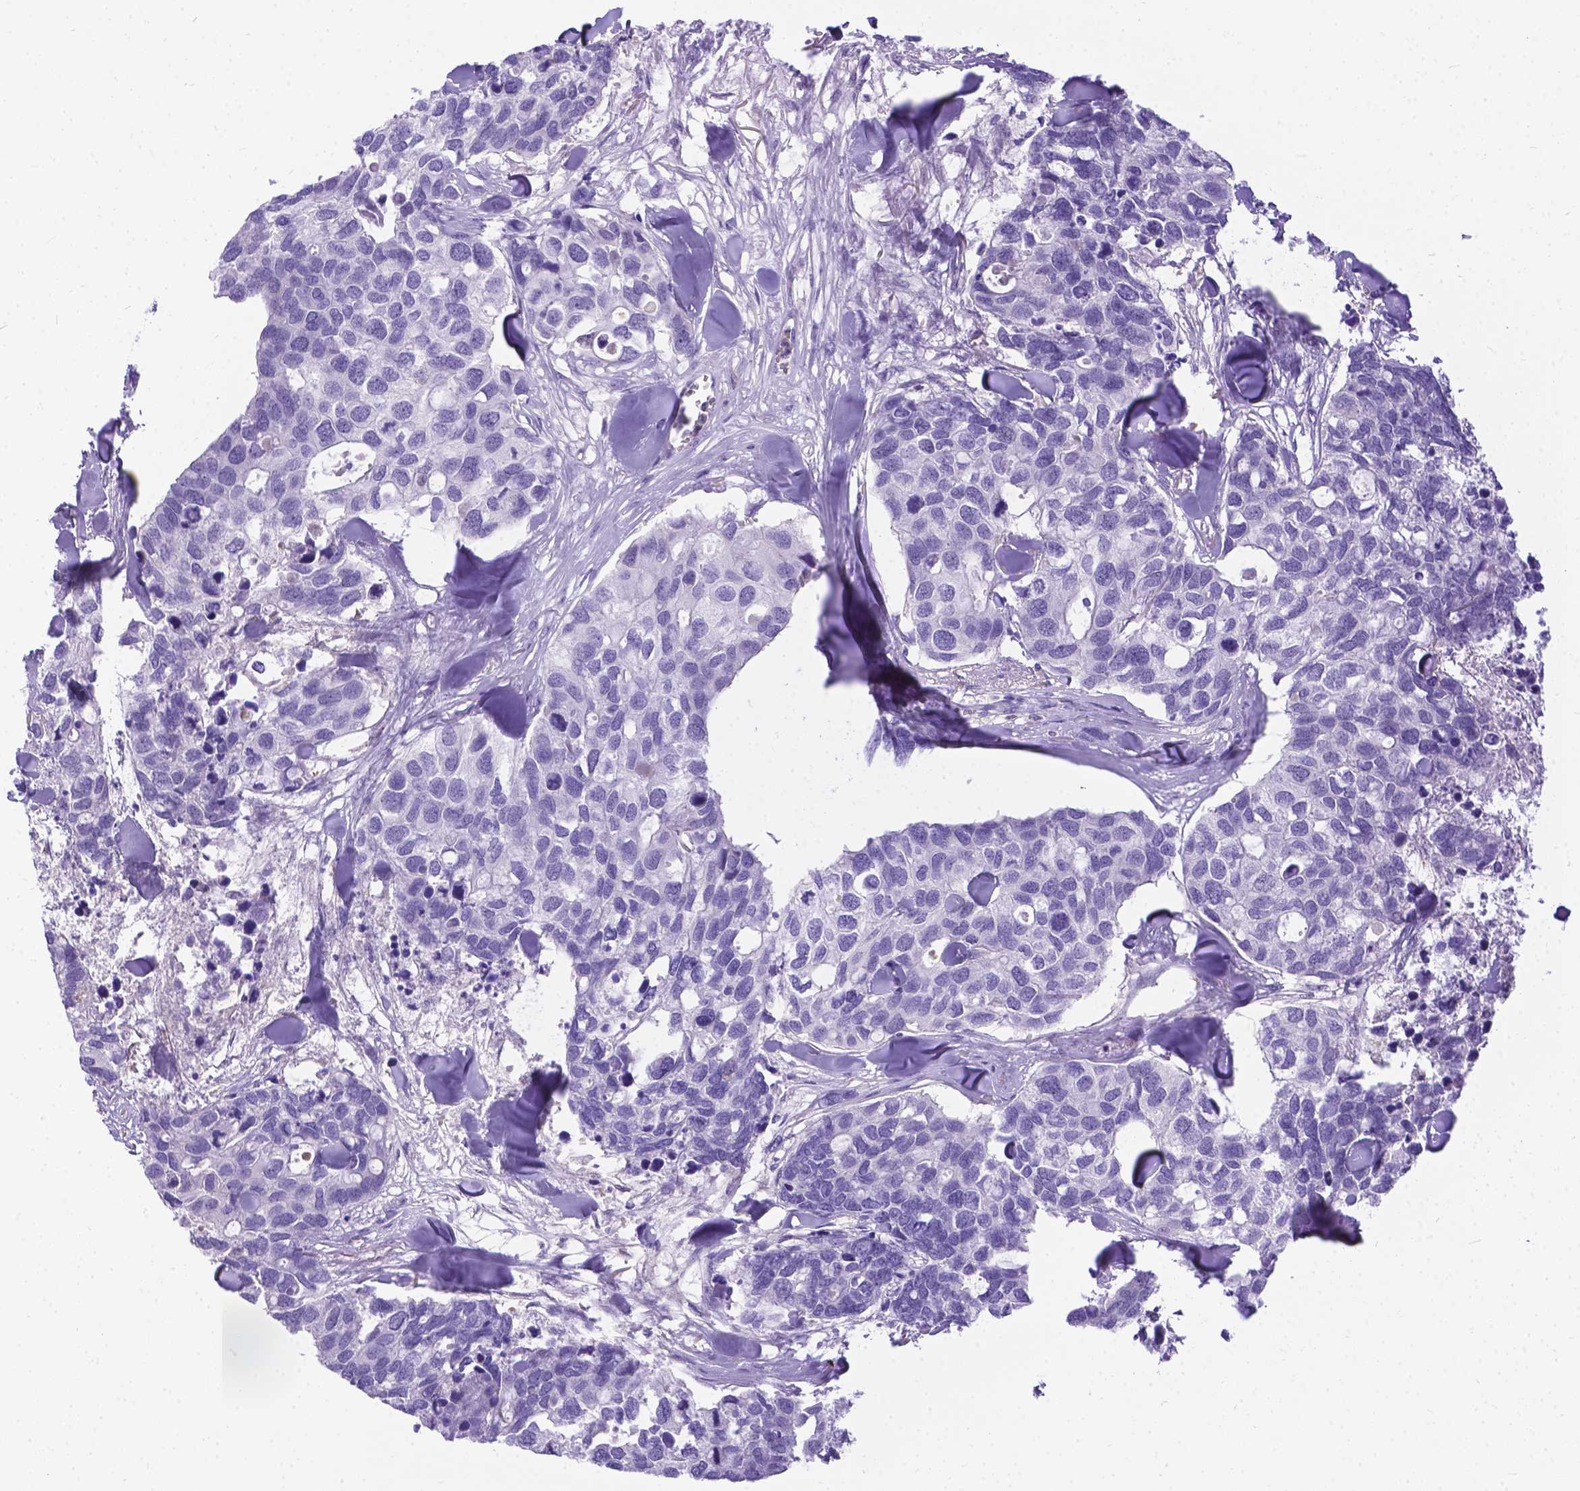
{"staining": {"intensity": "negative", "quantity": "none", "location": "none"}, "tissue": "breast cancer", "cell_type": "Tumor cells", "image_type": "cancer", "snomed": [{"axis": "morphology", "description": "Duct carcinoma"}, {"axis": "topography", "description": "Breast"}], "caption": "Immunohistochemistry (IHC) histopathology image of neoplastic tissue: human breast intraductal carcinoma stained with DAB (3,3'-diaminobenzidine) shows no significant protein positivity in tumor cells.", "gene": "TMEM169", "patient": {"sex": "female", "age": 83}}